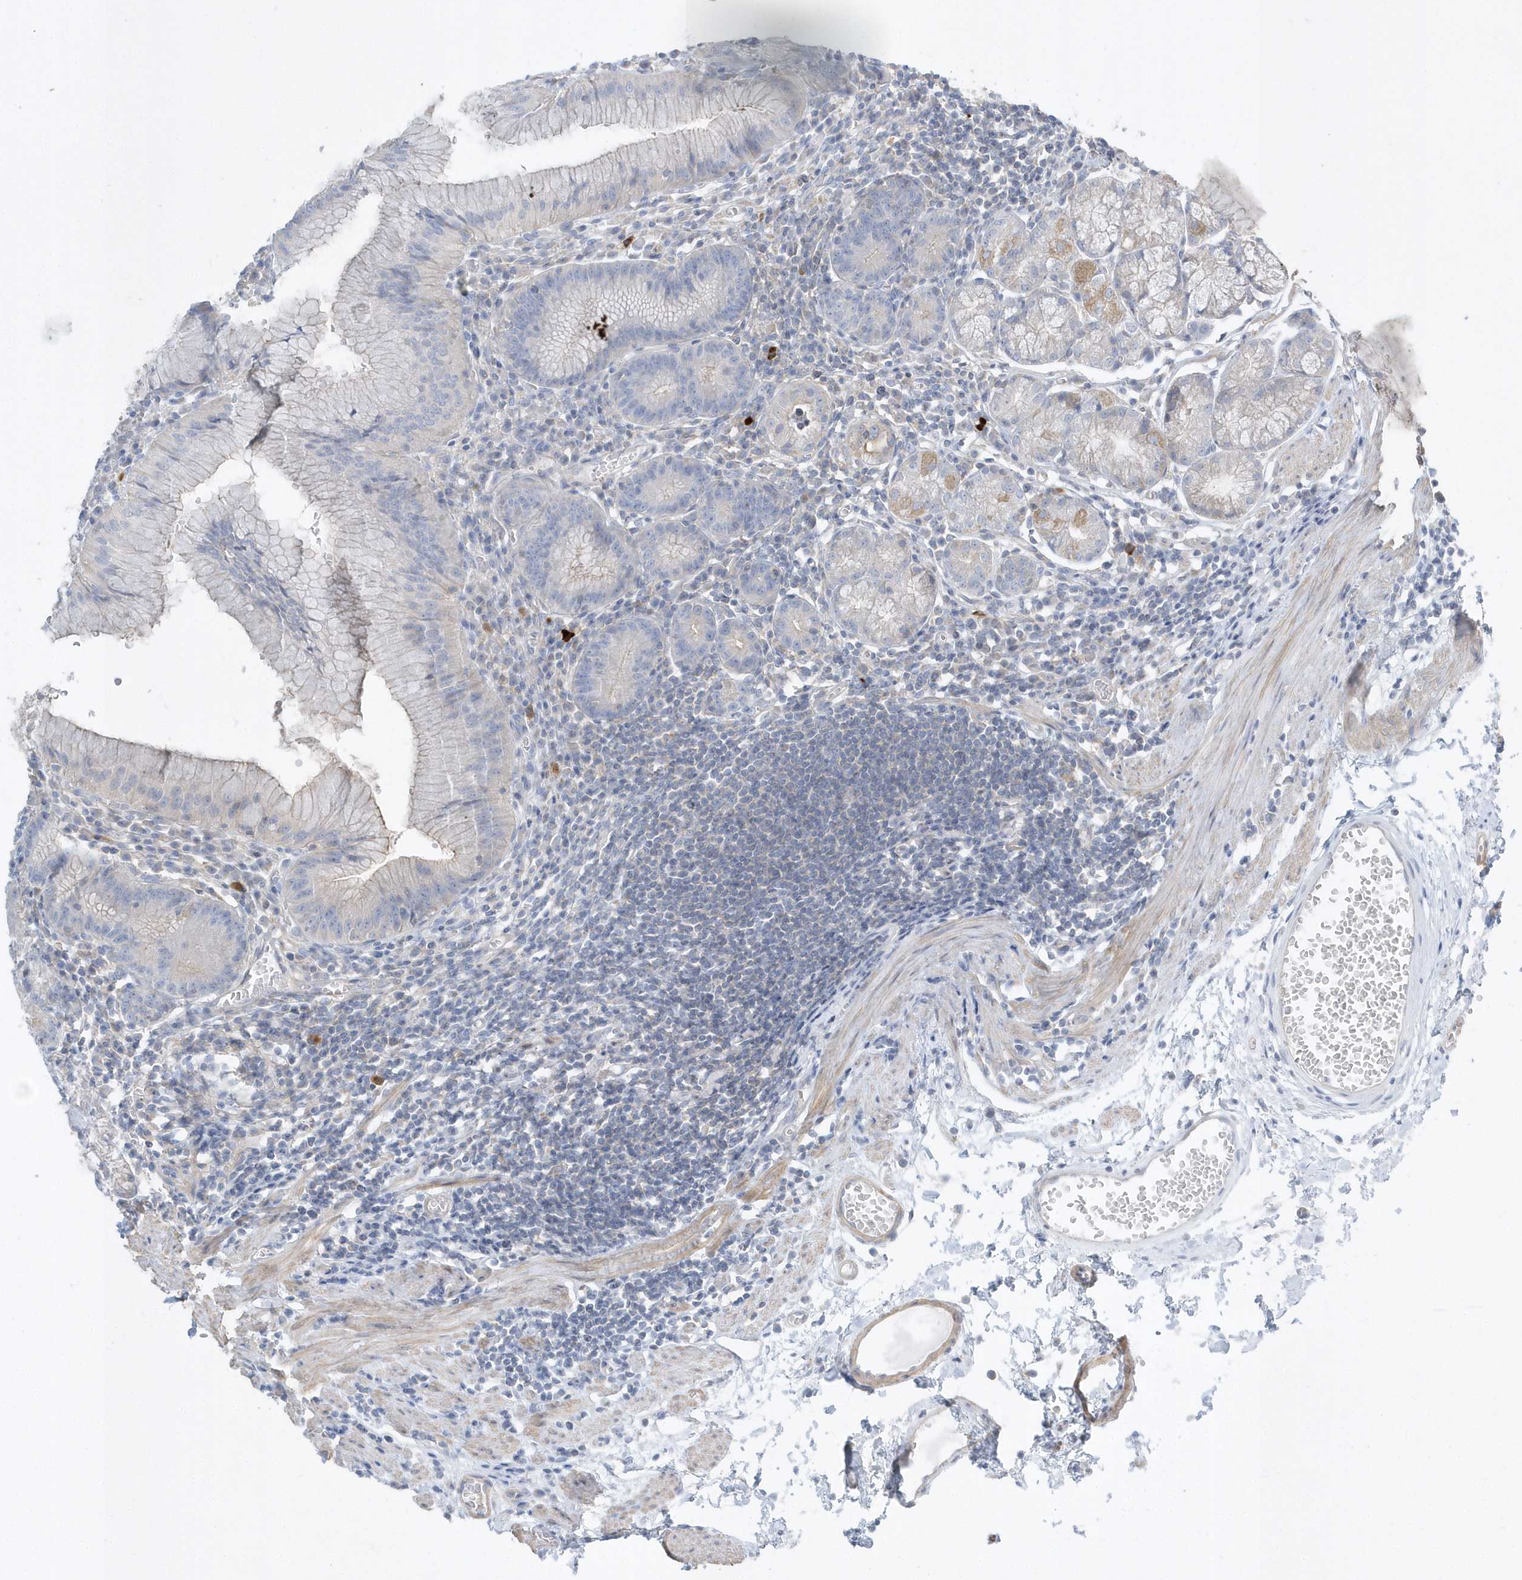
{"staining": {"intensity": "moderate", "quantity": "<25%", "location": "cytoplasmic/membranous"}, "tissue": "stomach", "cell_type": "Glandular cells", "image_type": "normal", "snomed": [{"axis": "morphology", "description": "Normal tissue, NOS"}, {"axis": "topography", "description": "Stomach"}], "caption": "About <25% of glandular cells in benign human stomach show moderate cytoplasmic/membranous protein positivity as visualized by brown immunohistochemical staining.", "gene": "SENP8", "patient": {"sex": "male", "age": 55}}